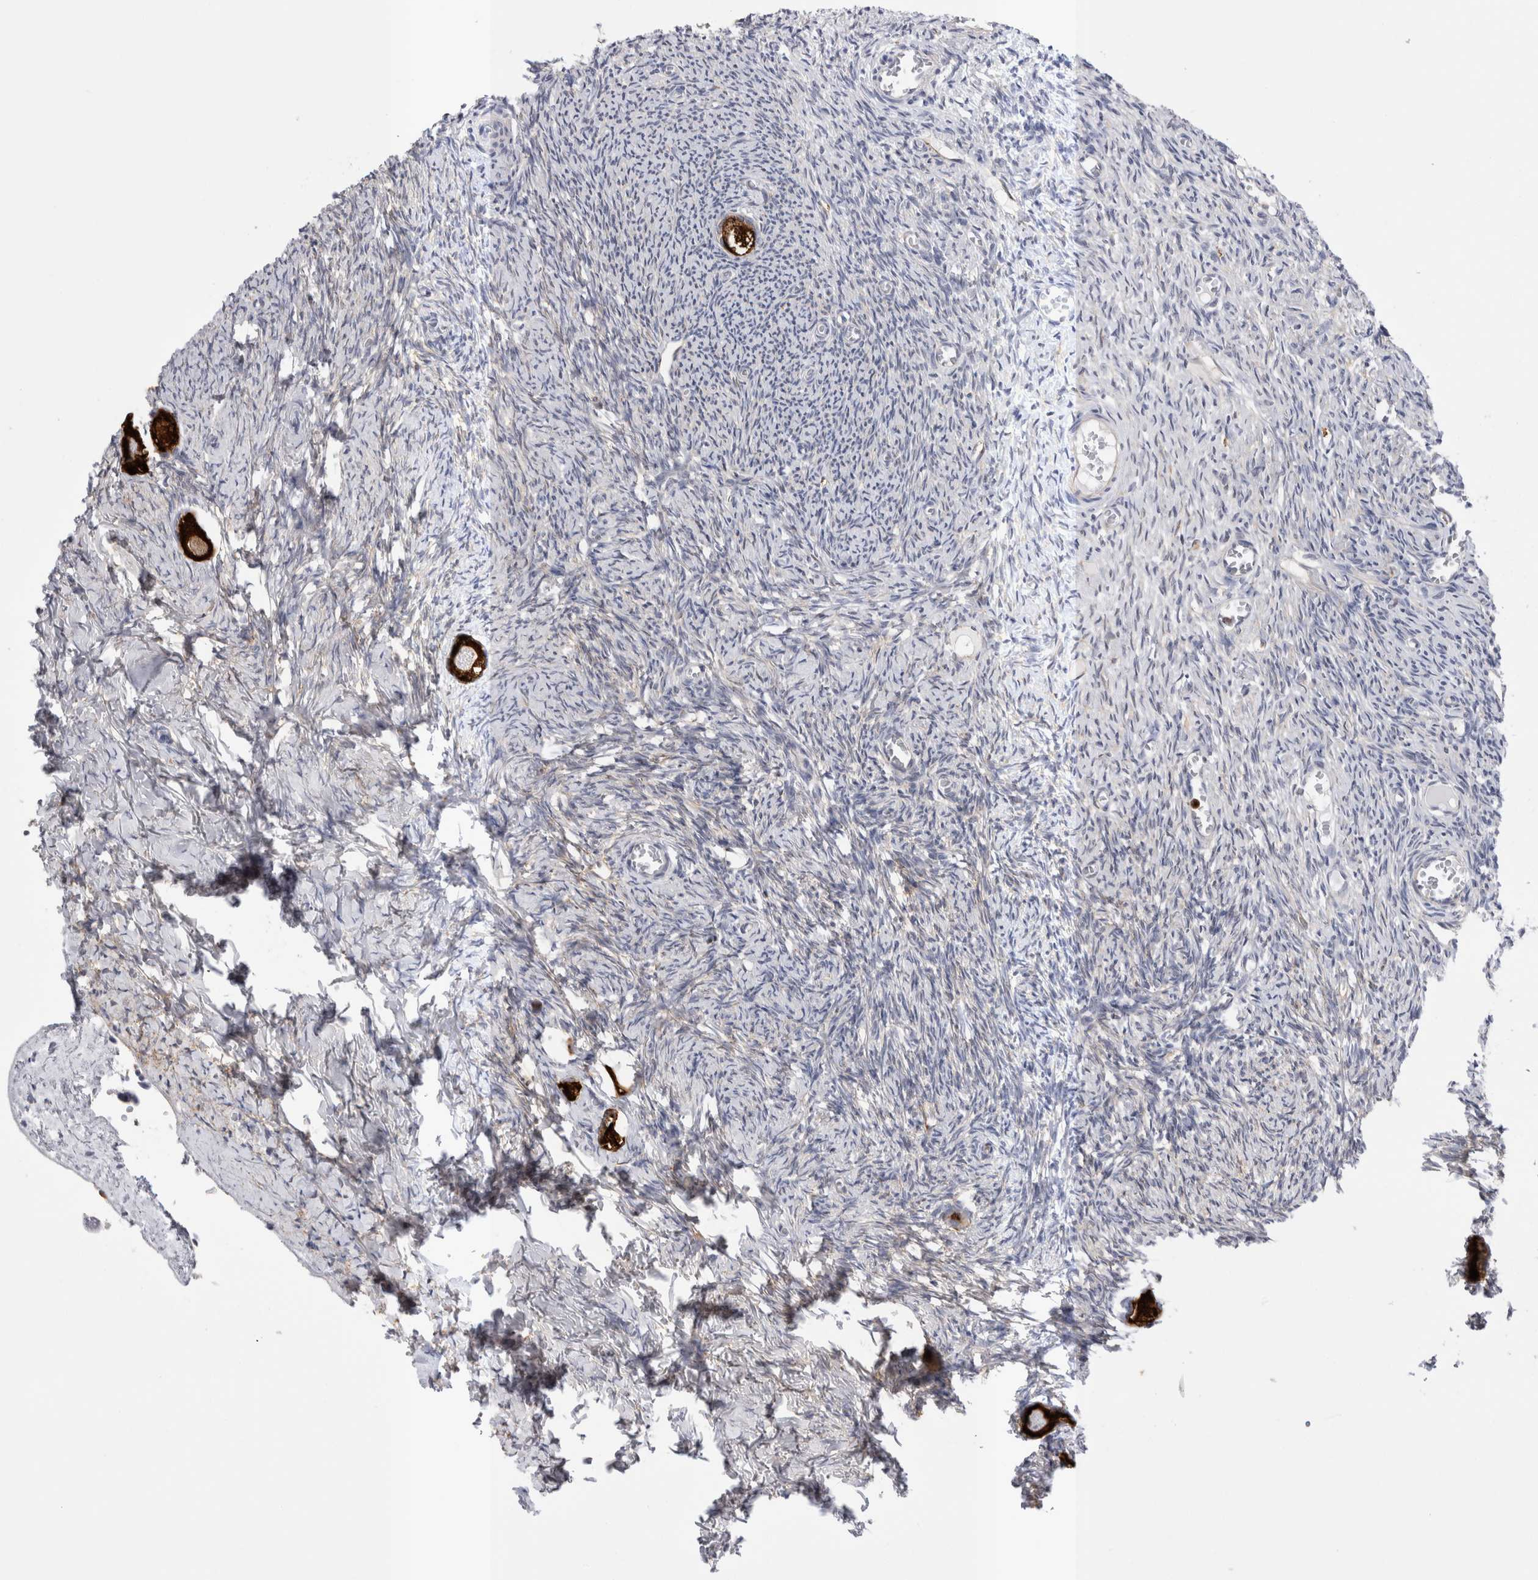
{"staining": {"intensity": "strong", "quantity": ">75%", "location": "cytoplasmic/membranous"}, "tissue": "ovary", "cell_type": "Follicle cells", "image_type": "normal", "snomed": [{"axis": "morphology", "description": "Normal tissue, NOS"}, {"axis": "topography", "description": "Ovary"}], "caption": "Approximately >75% of follicle cells in unremarkable ovary demonstrate strong cytoplasmic/membranous protein staining as visualized by brown immunohistochemical staining.", "gene": "RAB11FIP1", "patient": {"sex": "female", "age": 27}}